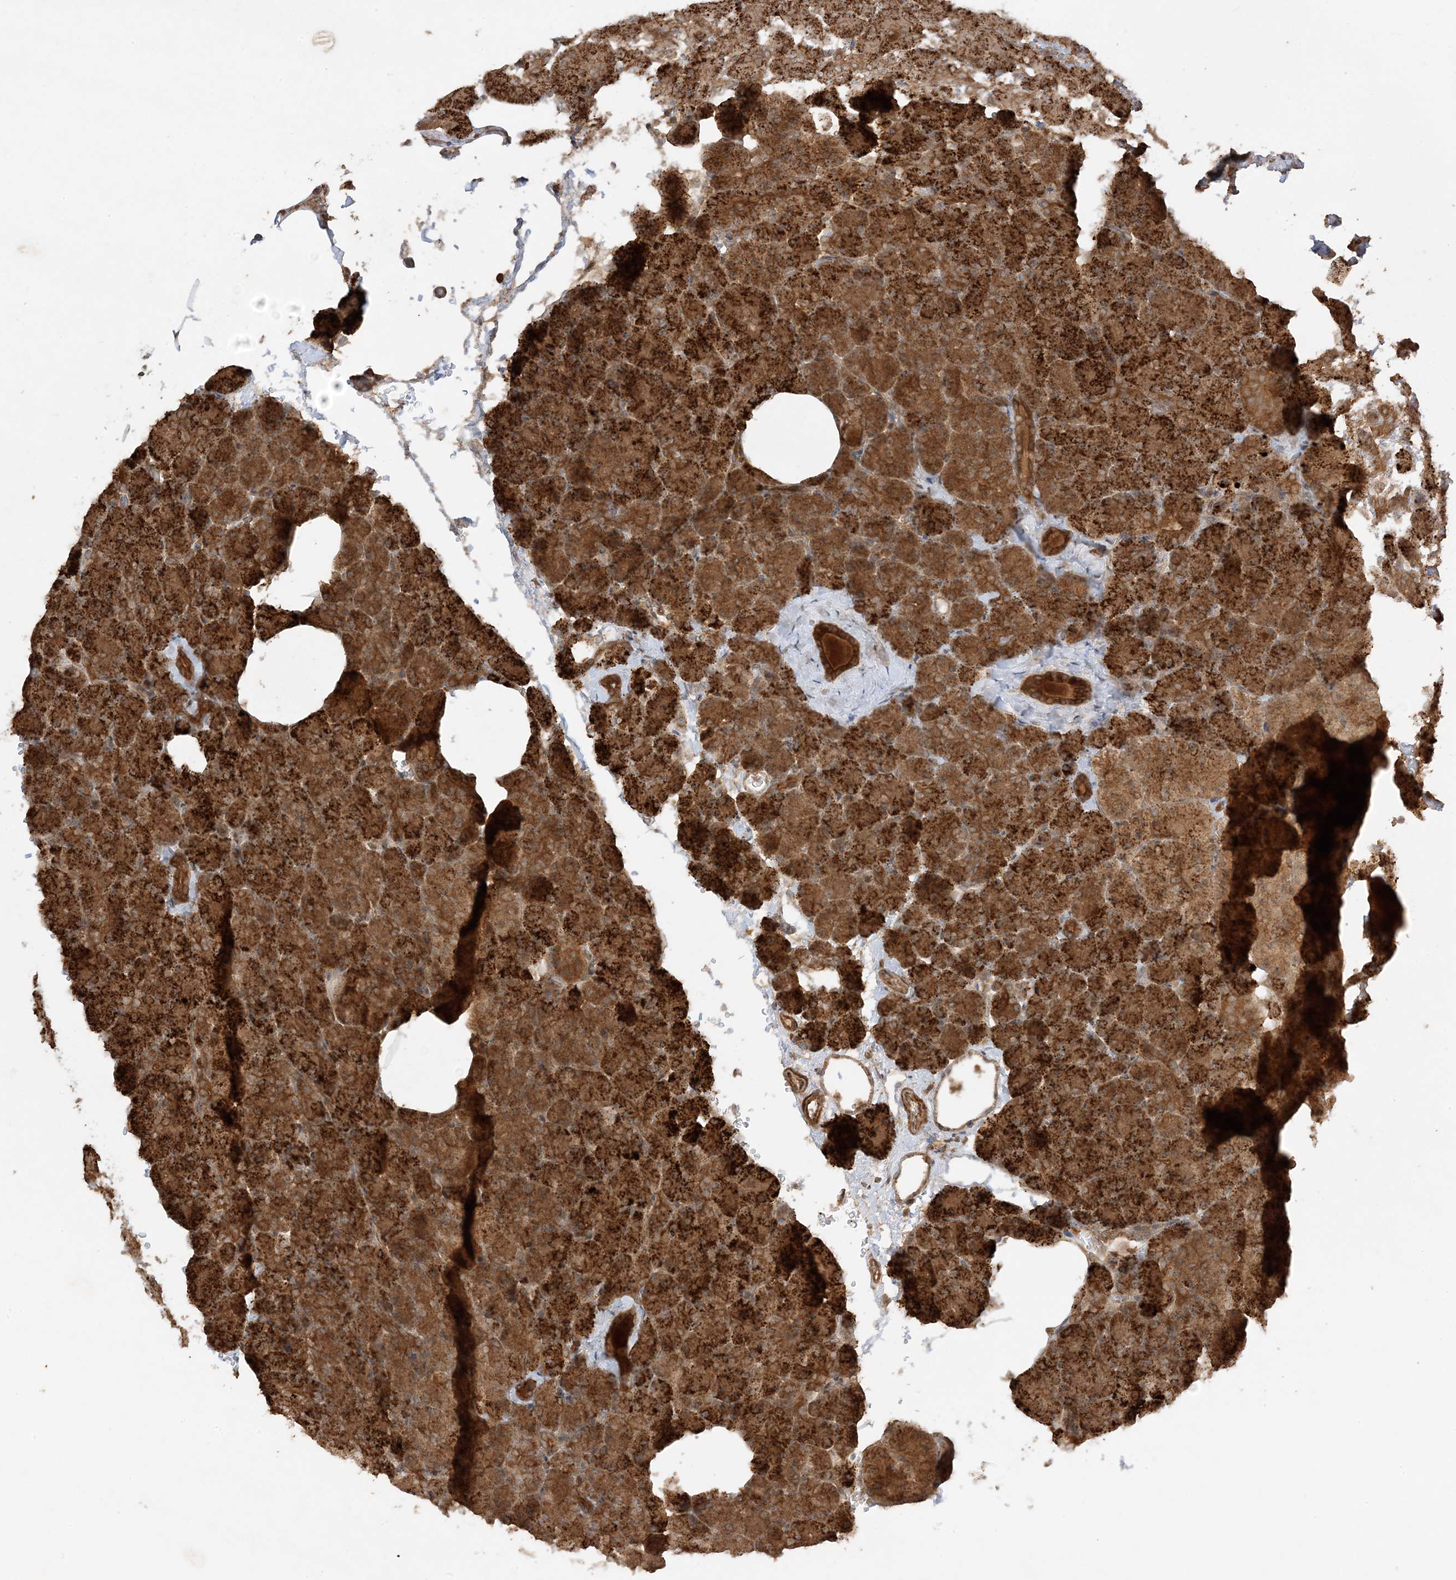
{"staining": {"intensity": "strong", "quantity": ">75%", "location": "cytoplasmic/membranous"}, "tissue": "pancreas", "cell_type": "Exocrine glandular cells", "image_type": "normal", "snomed": [{"axis": "morphology", "description": "Normal tissue, NOS"}, {"axis": "morphology", "description": "Carcinoid, malignant, NOS"}, {"axis": "topography", "description": "Pancreas"}], "caption": "High-power microscopy captured an IHC image of unremarkable pancreas, revealing strong cytoplasmic/membranous positivity in about >75% of exocrine glandular cells.", "gene": "XRN1", "patient": {"sex": "female", "age": 35}}